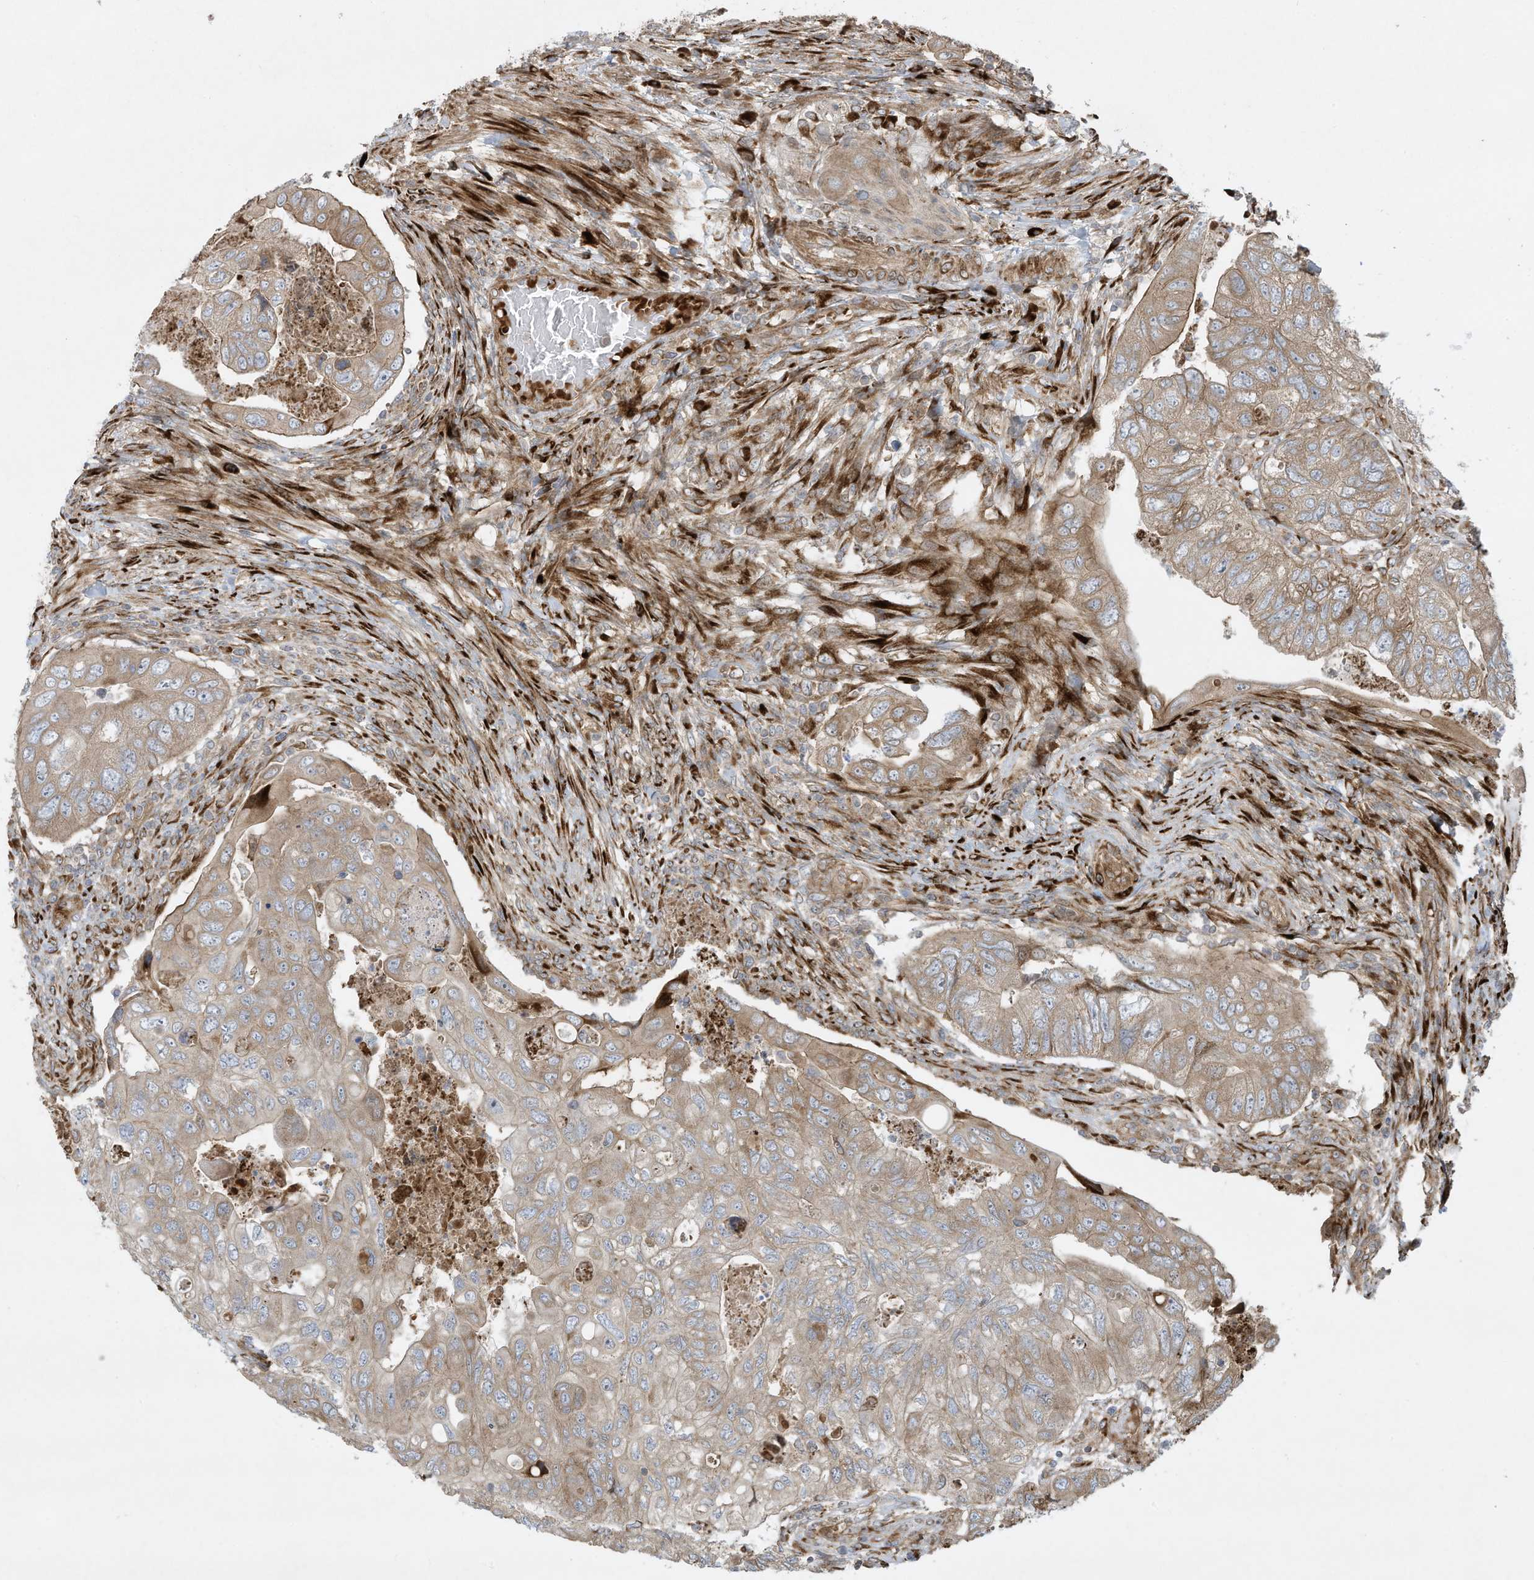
{"staining": {"intensity": "weak", "quantity": ">75%", "location": "cytoplasmic/membranous"}, "tissue": "colorectal cancer", "cell_type": "Tumor cells", "image_type": "cancer", "snomed": [{"axis": "morphology", "description": "Adenocarcinoma, NOS"}, {"axis": "topography", "description": "Rectum"}], "caption": "There is low levels of weak cytoplasmic/membranous expression in tumor cells of adenocarcinoma (colorectal), as demonstrated by immunohistochemical staining (brown color).", "gene": "DDIT4", "patient": {"sex": "male", "age": 63}}